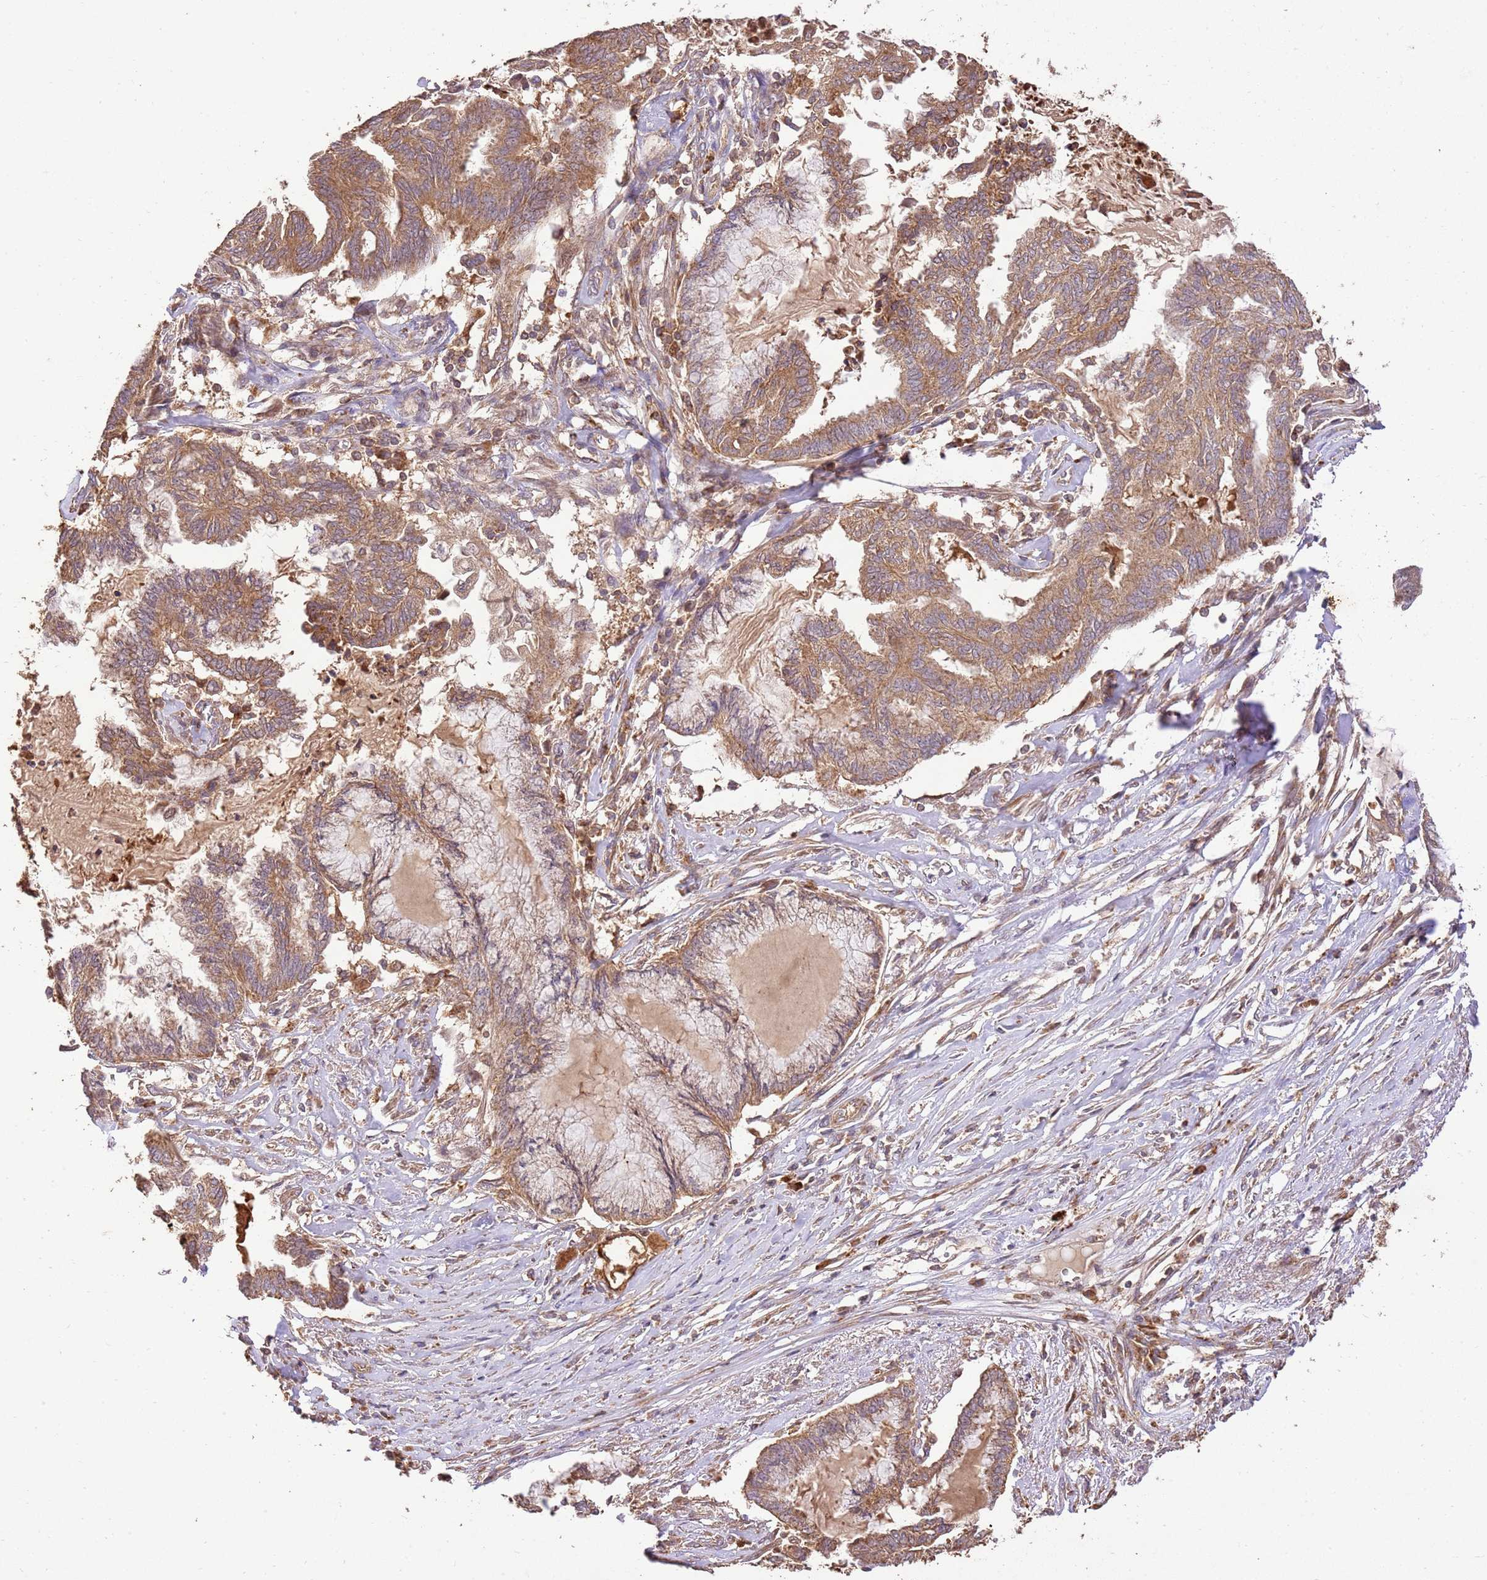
{"staining": {"intensity": "moderate", "quantity": ">75%", "location": "cytoplasmic/membranous"}, "tissue": "endometrial cancer", "cell_type": "Tumor cells", "image_type": "cancer", "snomed": [{"axis": "morphology", "description": "Adenocarcinoma, NOS"}, {"axis": "topography", "description": "Endometrium"}], "caption": "A brown stain shows moderate cytoplasmic/membranous expression of a protein in adenocarcinoma (endometrial) tumor cells. Immunohistochemistry (ihc) stains the protein of interest in brown and the nuclei are stained blue.", "gene": "LRRC28", "patient": {"sex": "female", "age": 86}}